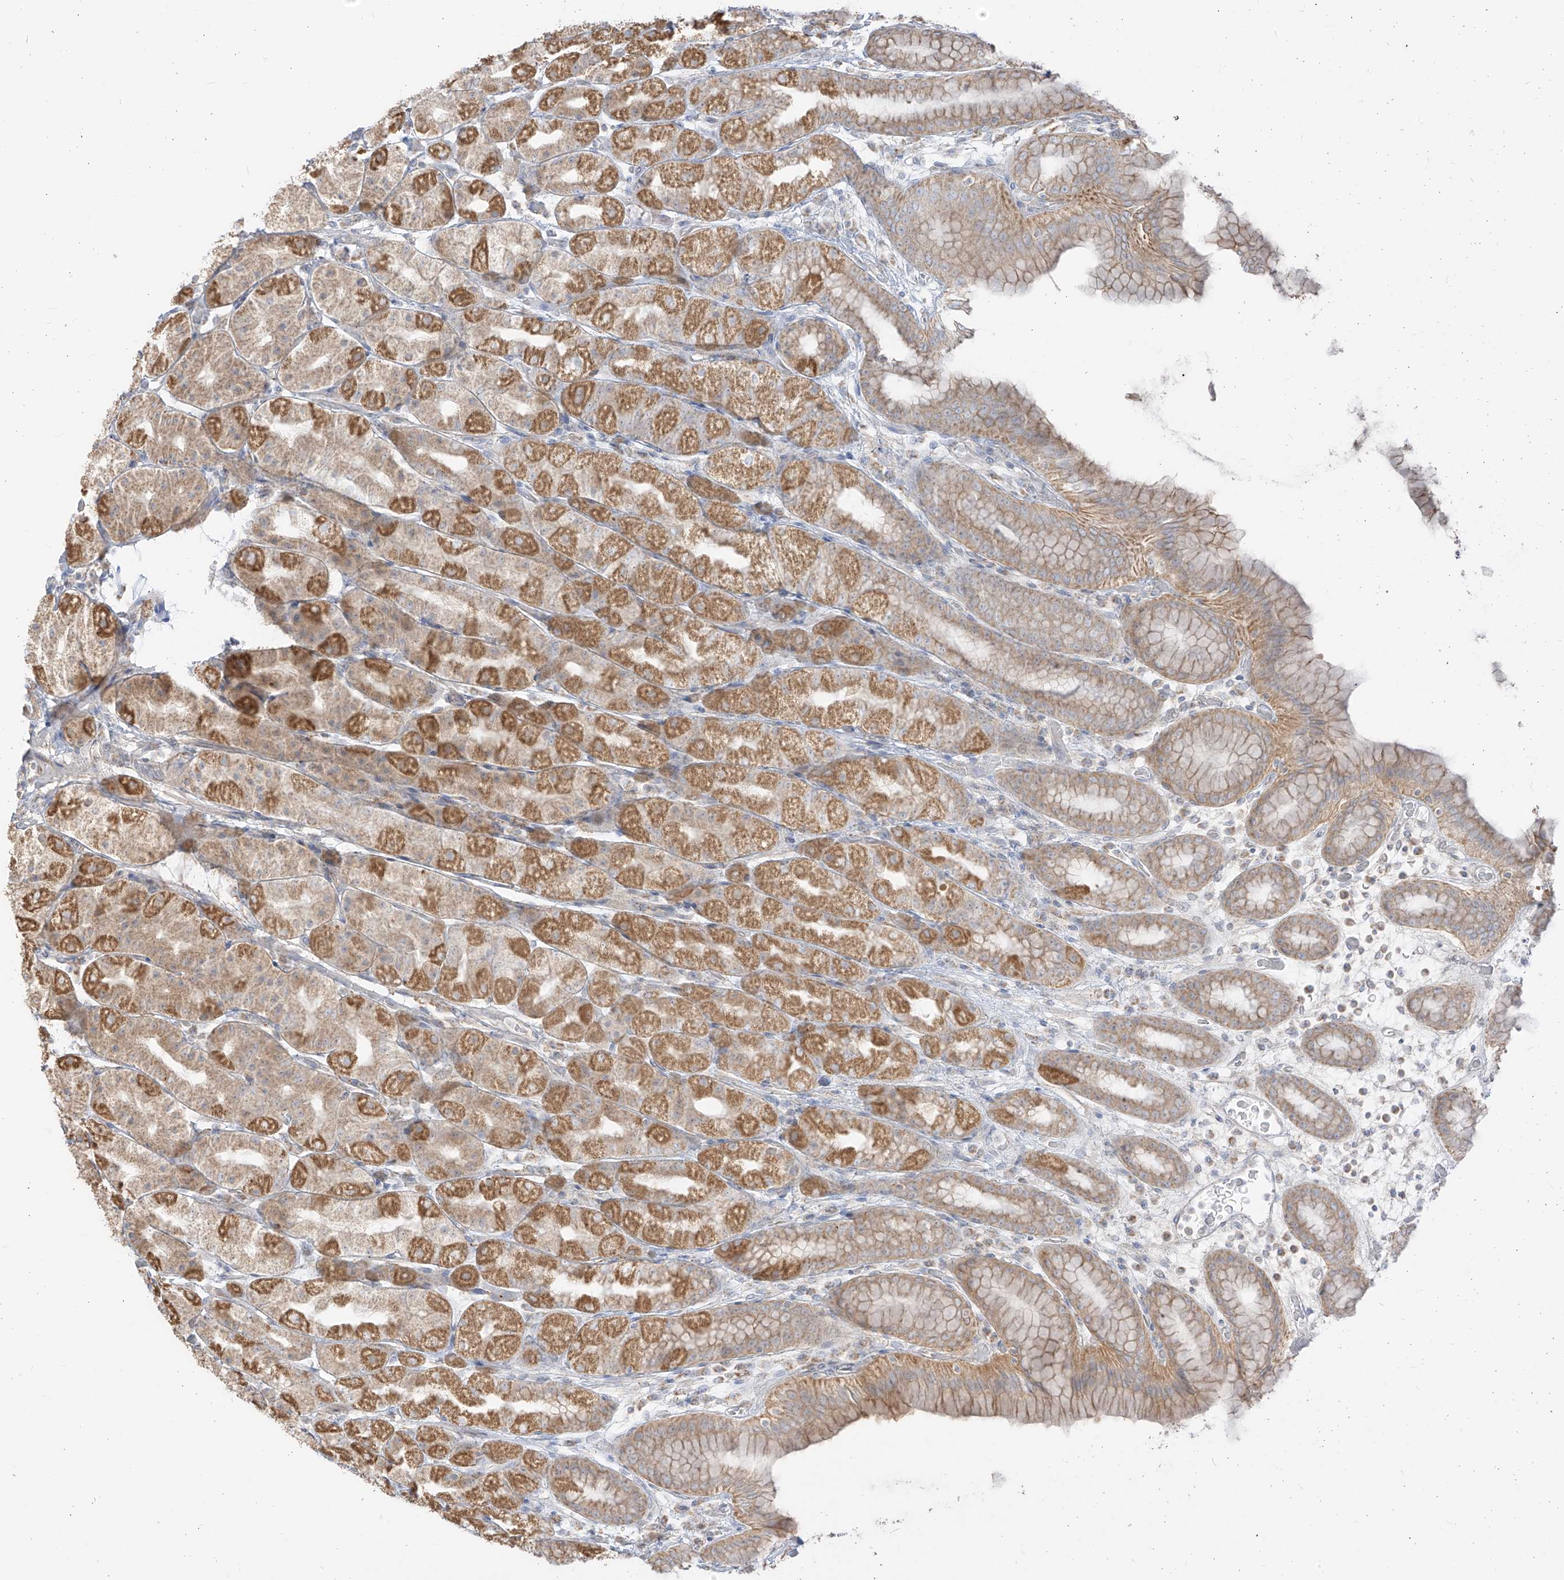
{"staining": {"intensity": "moderate", "quantity": ">75%", "location": "cytoplasmic/membranous"}, "tissue": "stomach", "cell_type": "Glandular cells", "image_type": "normal", "snomed": [{"axis": "morphology", "description": "Normal tissue, NOS"}, {"axis": "topography", "description": "Stomach, upper"}], "caption": "IHC photomicrograph of normal stomach: stomach stained using immunohistochemistry displays medium levels of moderate protein expression localized specifically in the cytoplasmic/membranous of glandular cells, appearing as a cytoplasmic/membranous brown color.", "gene": "ZIM3", "patient": {"sex": "male", "age": 68}}